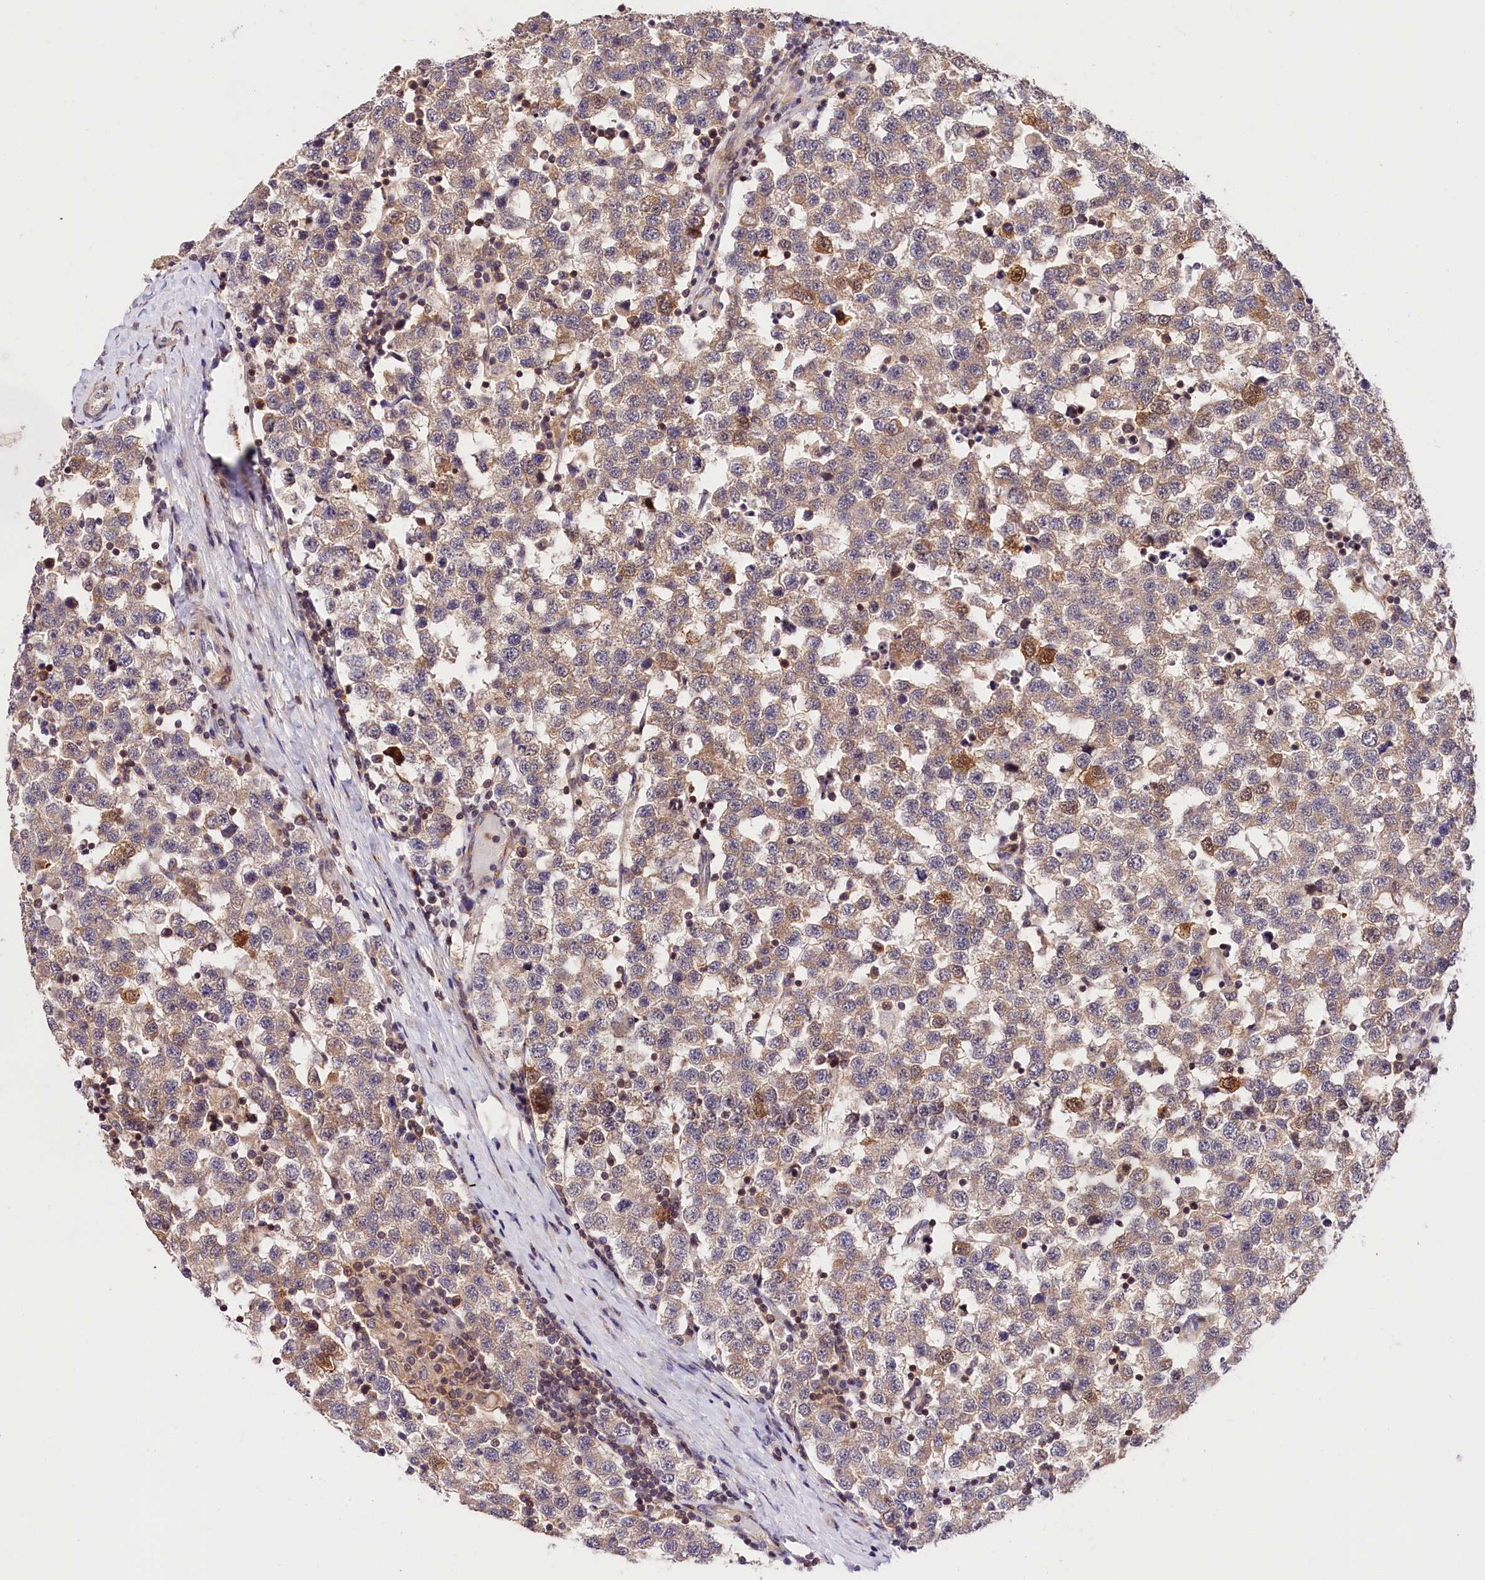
{"staining": {"intensity": "moderate", "quantity": "<25%", "location": "cytoplasmic/membranous,nuclear"}, "tissue": "testis cancer", "cell_type": "Tumor cells", "image_type": "cancer", "snomed": [{"axis": "morphology", "description": "Seminoma, NOS"}, {"axis": "topography", "description": "Testis"}], "caption": "Approximately <25% of tumor cells in testis cancer (seminoma) reveal moderate cytoplasmic/membranous and nuclear protein expression as visualized by brown immunohistochemical staining.", "gene": "CHORDC1", "patient": {"sex": "male", "age": 34}}